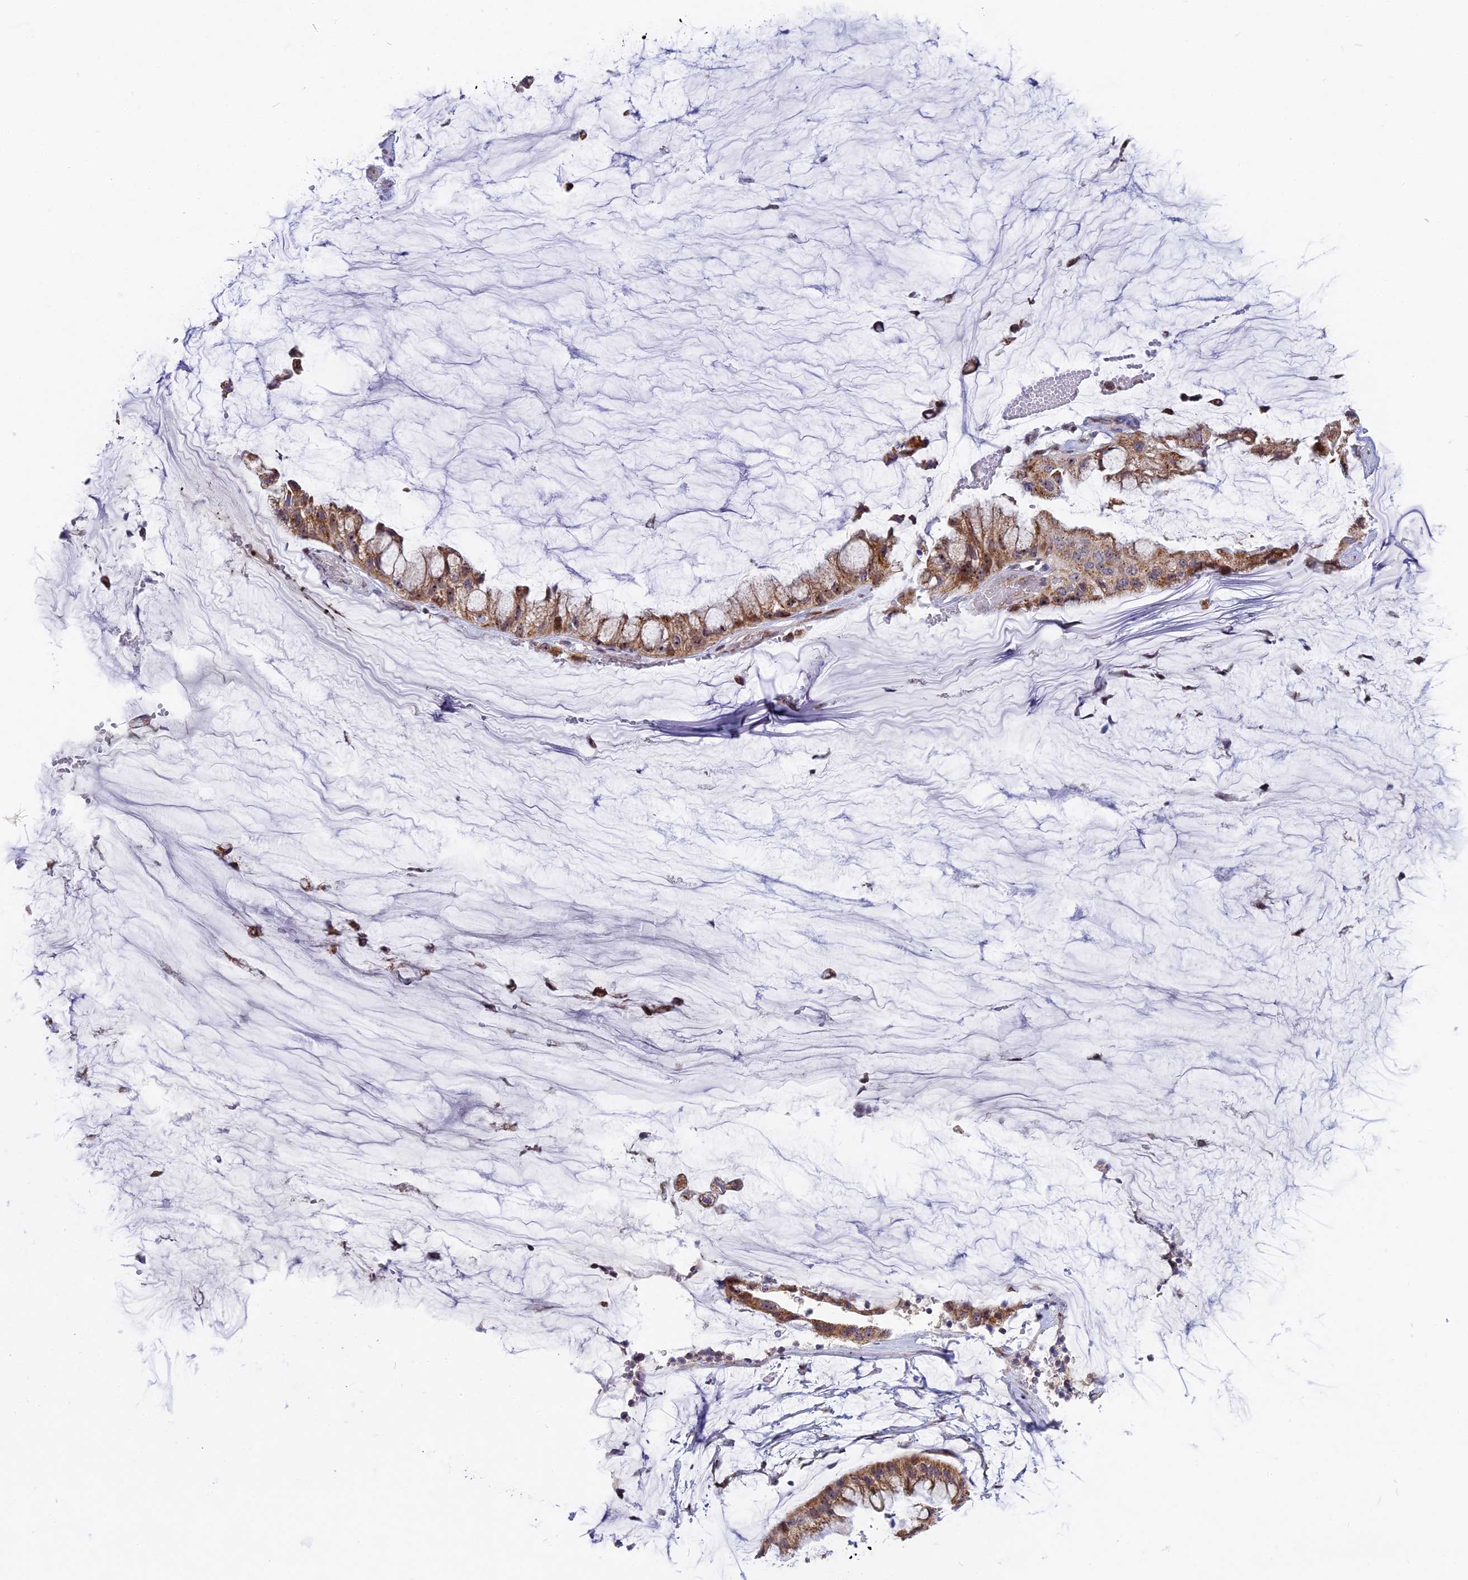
{"staining": {"intensity": "moderate", "quantity": ">75%", "location": "cytoplasmic/membranous"}, "tissue": "ovarian cancer", "cell_type": "Tumor cells", "image_type": "cancer", "snomed": [{"axis": "morphology", "description": "Cystadenocarcinoma, mucinous, NOS"}, {"axis": "topography", "description": "Ovary"}], "caption": "The immunohistochemical stain highlights moderate cytoplasmic/membranous staining in tumor cells of ovarian mucinous cystadenocarcinoma tissue.", "gene": "DTWD1", "patient": {"sex": "female", "age": 39}}